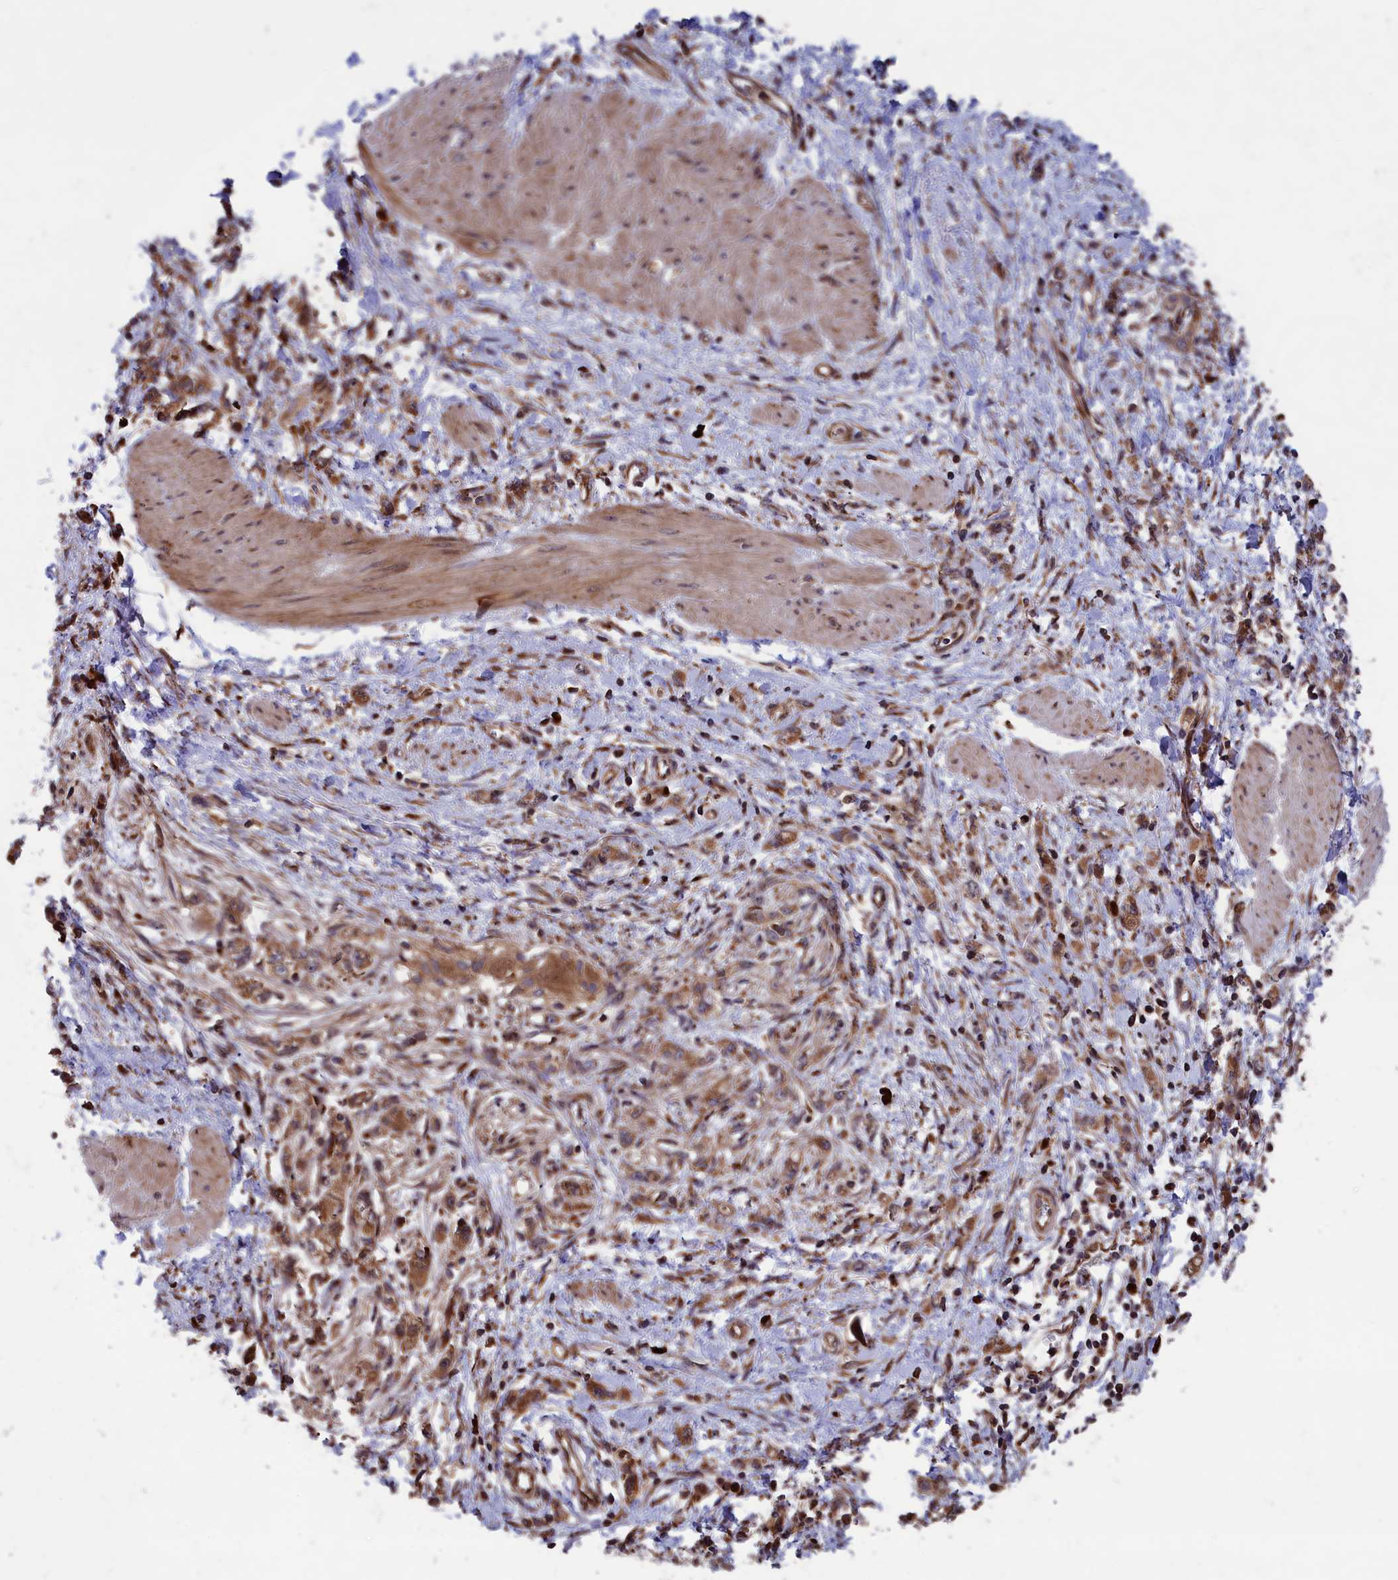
{"staining": {"intensity": "moderate", "quantity": ">75%", "location": "cytoplasmic/membranous"}, "tissue": "stomach cancer", "cell_type": "Tumor cells", "image_type": "cancer", "snomed": [{"axis": "morphology", "description": "Adenocarcinoma, NOS"}, {"axis": "topography", "description": "Stomach"}], "caption": "Immunohistochemistry photomicrograph of neoplastic tissue: stomach cancer (adenocarcinoma) stained using immunohistochemistry shows medium levels of moderate protein expression localized specifically in the cytoplasmic/membranous of tumor cells, appearing as a cytoplasmic/membranous brown color.", "gene": "PLA2G4C", "patient": {"sex": "female", "age": 76}}